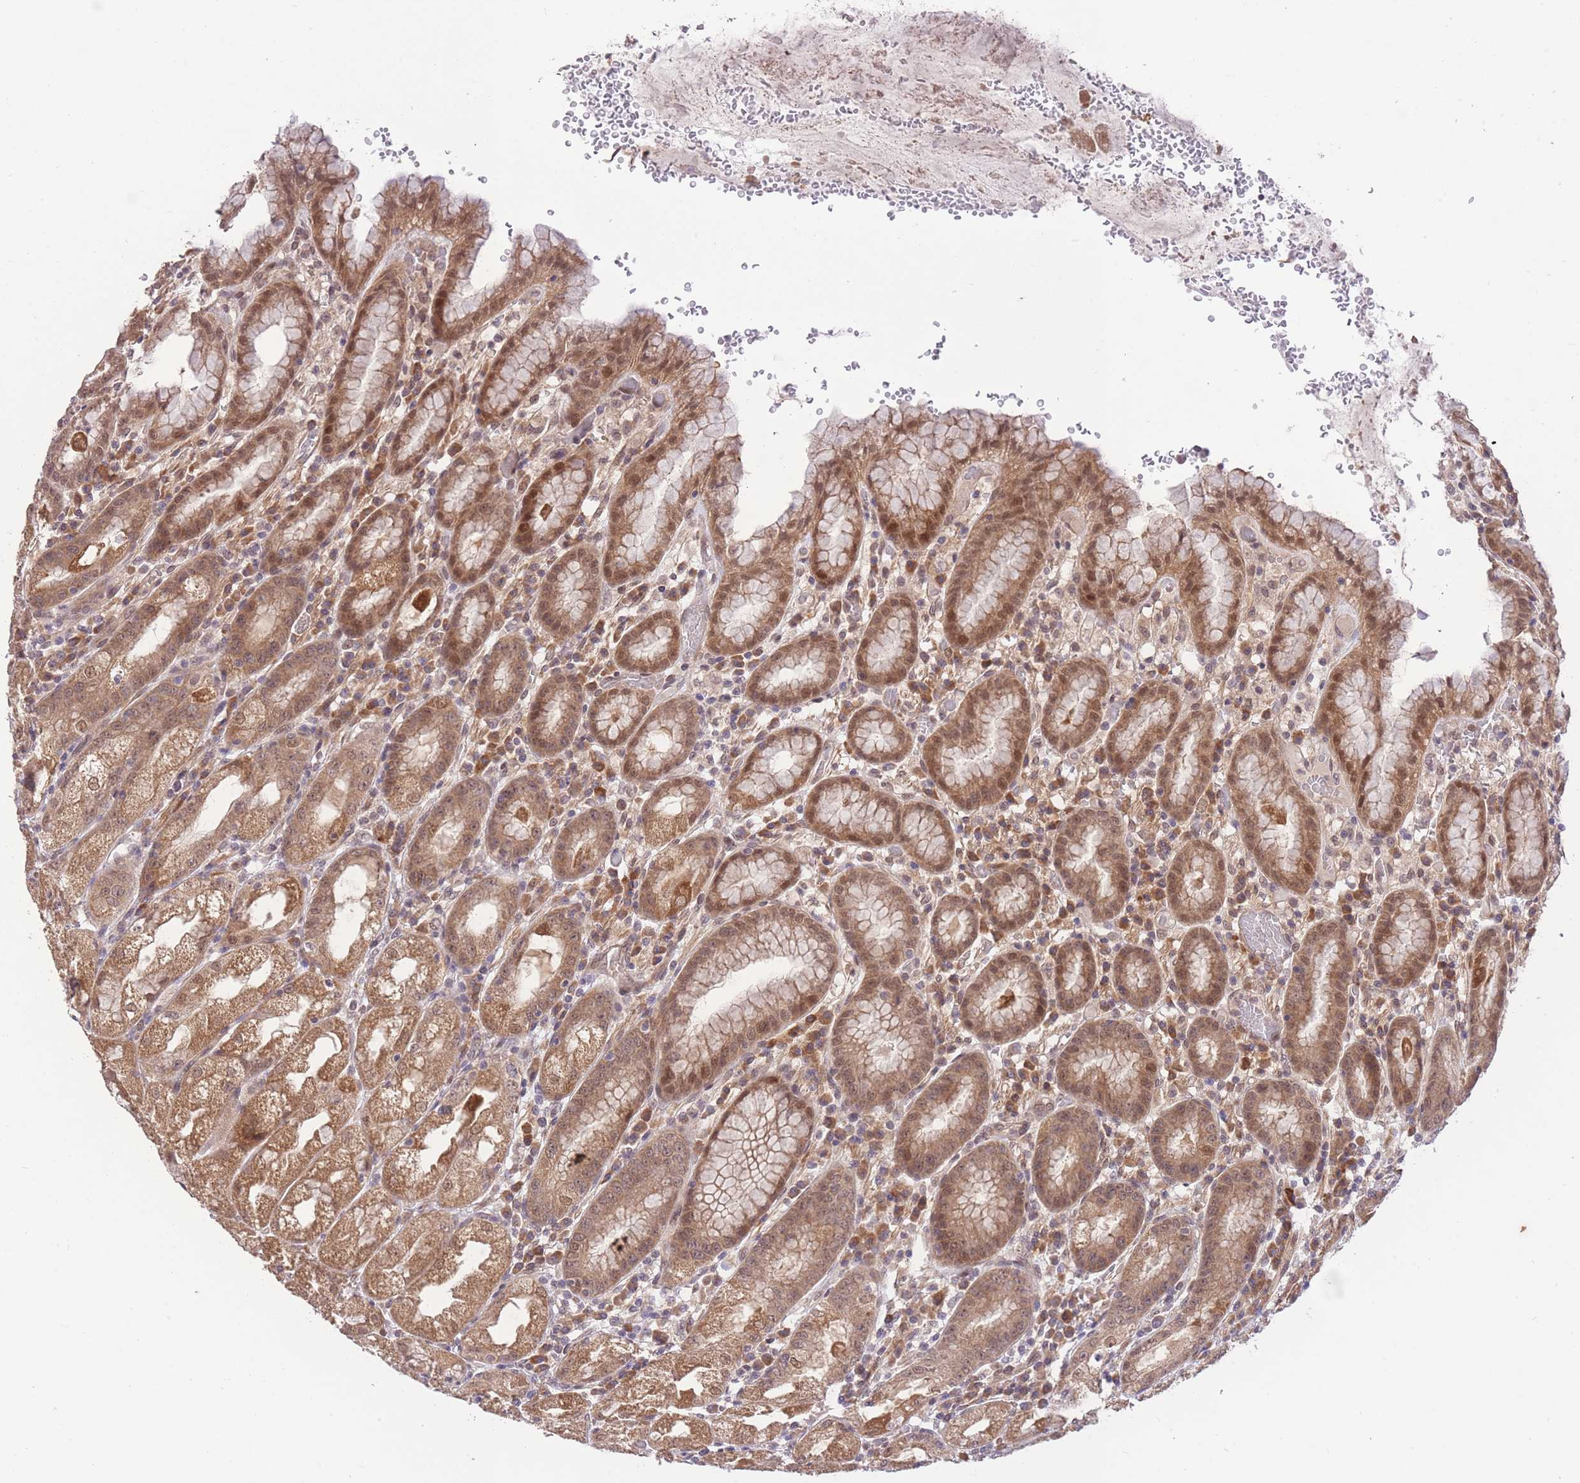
{"staining": {"intensity": "moderate", "quantity": ">75%", "location": "cytoplasmic/membranous,nuclear"}, "tissue": "stomach", "cell_type": "Glandular cells", "image_type": "normal", "snomed": [{"axis": "morphology", "description": "Normal tissue, NOS"}, {"axis": "topography", "description": "Stomach, upper"}], "caption": "Immunohistochemistry of unremarkable human stomach exhibits medium levels of moderate cytoplasmic/membranous,nuclear staining in approximately >75% of glandular cells.", "gene": "ELOA2", "patient": {"sex": "male", "age": 52}}